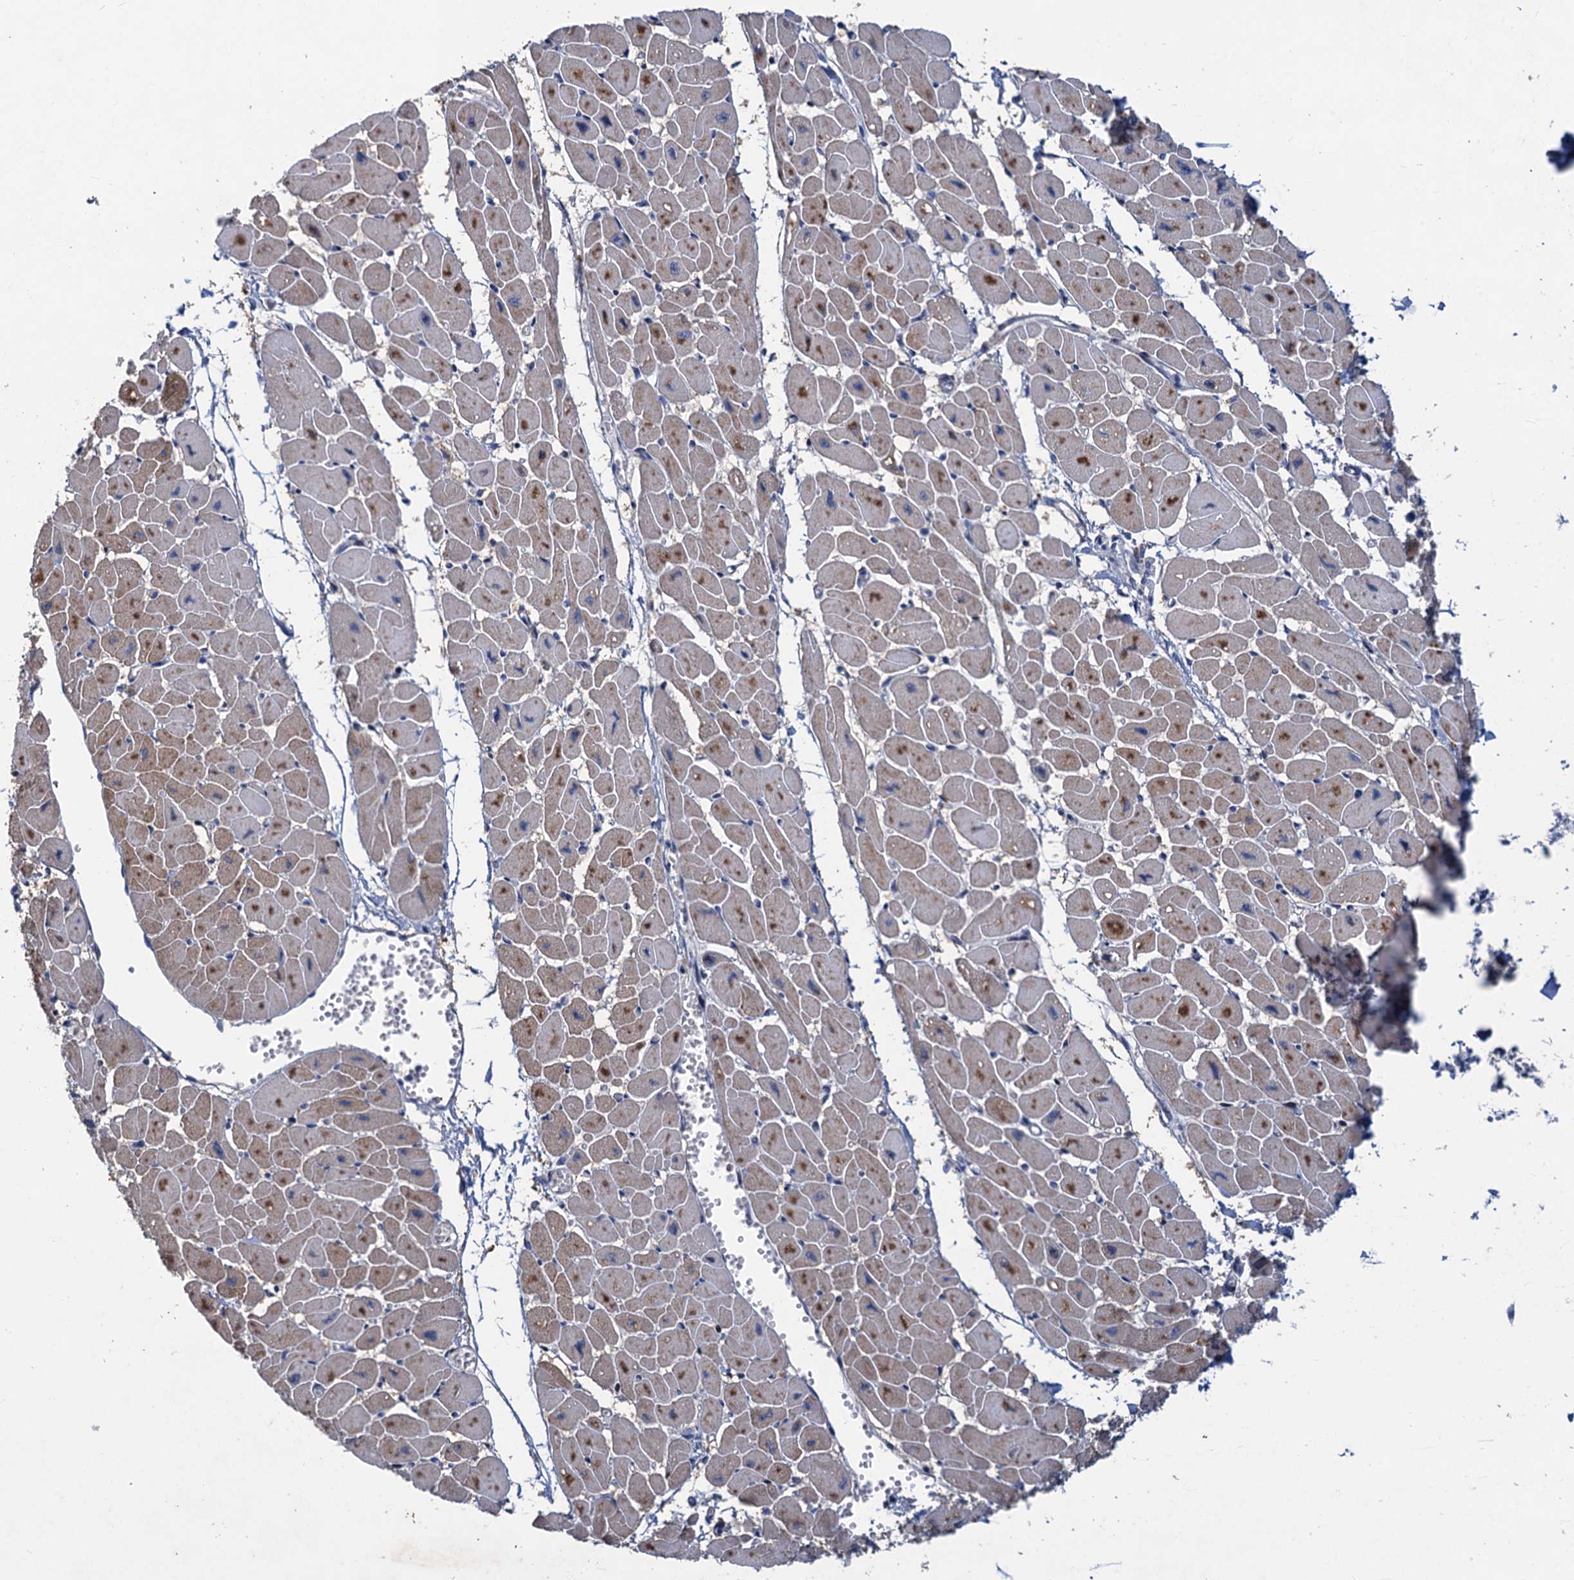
{"staining": {"intensity": "moderate", "quantity": ">75%", "location": "cytoplasmic/membranous"}, "tissue": "heart muscle", "cell_type": "Cardiomyocytes", "image_type": "normal", "snomed": [{"axis": "morphology", "description": "Normal tissue, NOS"}, {"axis": "topography", "description": "Heart"}], "caption": "A medium amount of moderate cytoplasmic/membranous expression is present in about >75% of cardiomyocytes in unremarkable heart muscle. The staining was performed using DAB to visualize the protein expression in brown, while the nuclei were stained in blue with hematoxylin (Magnification: 20x).", "gene": "ESYT3", "patient": {"sex": "female", "age": 54}}